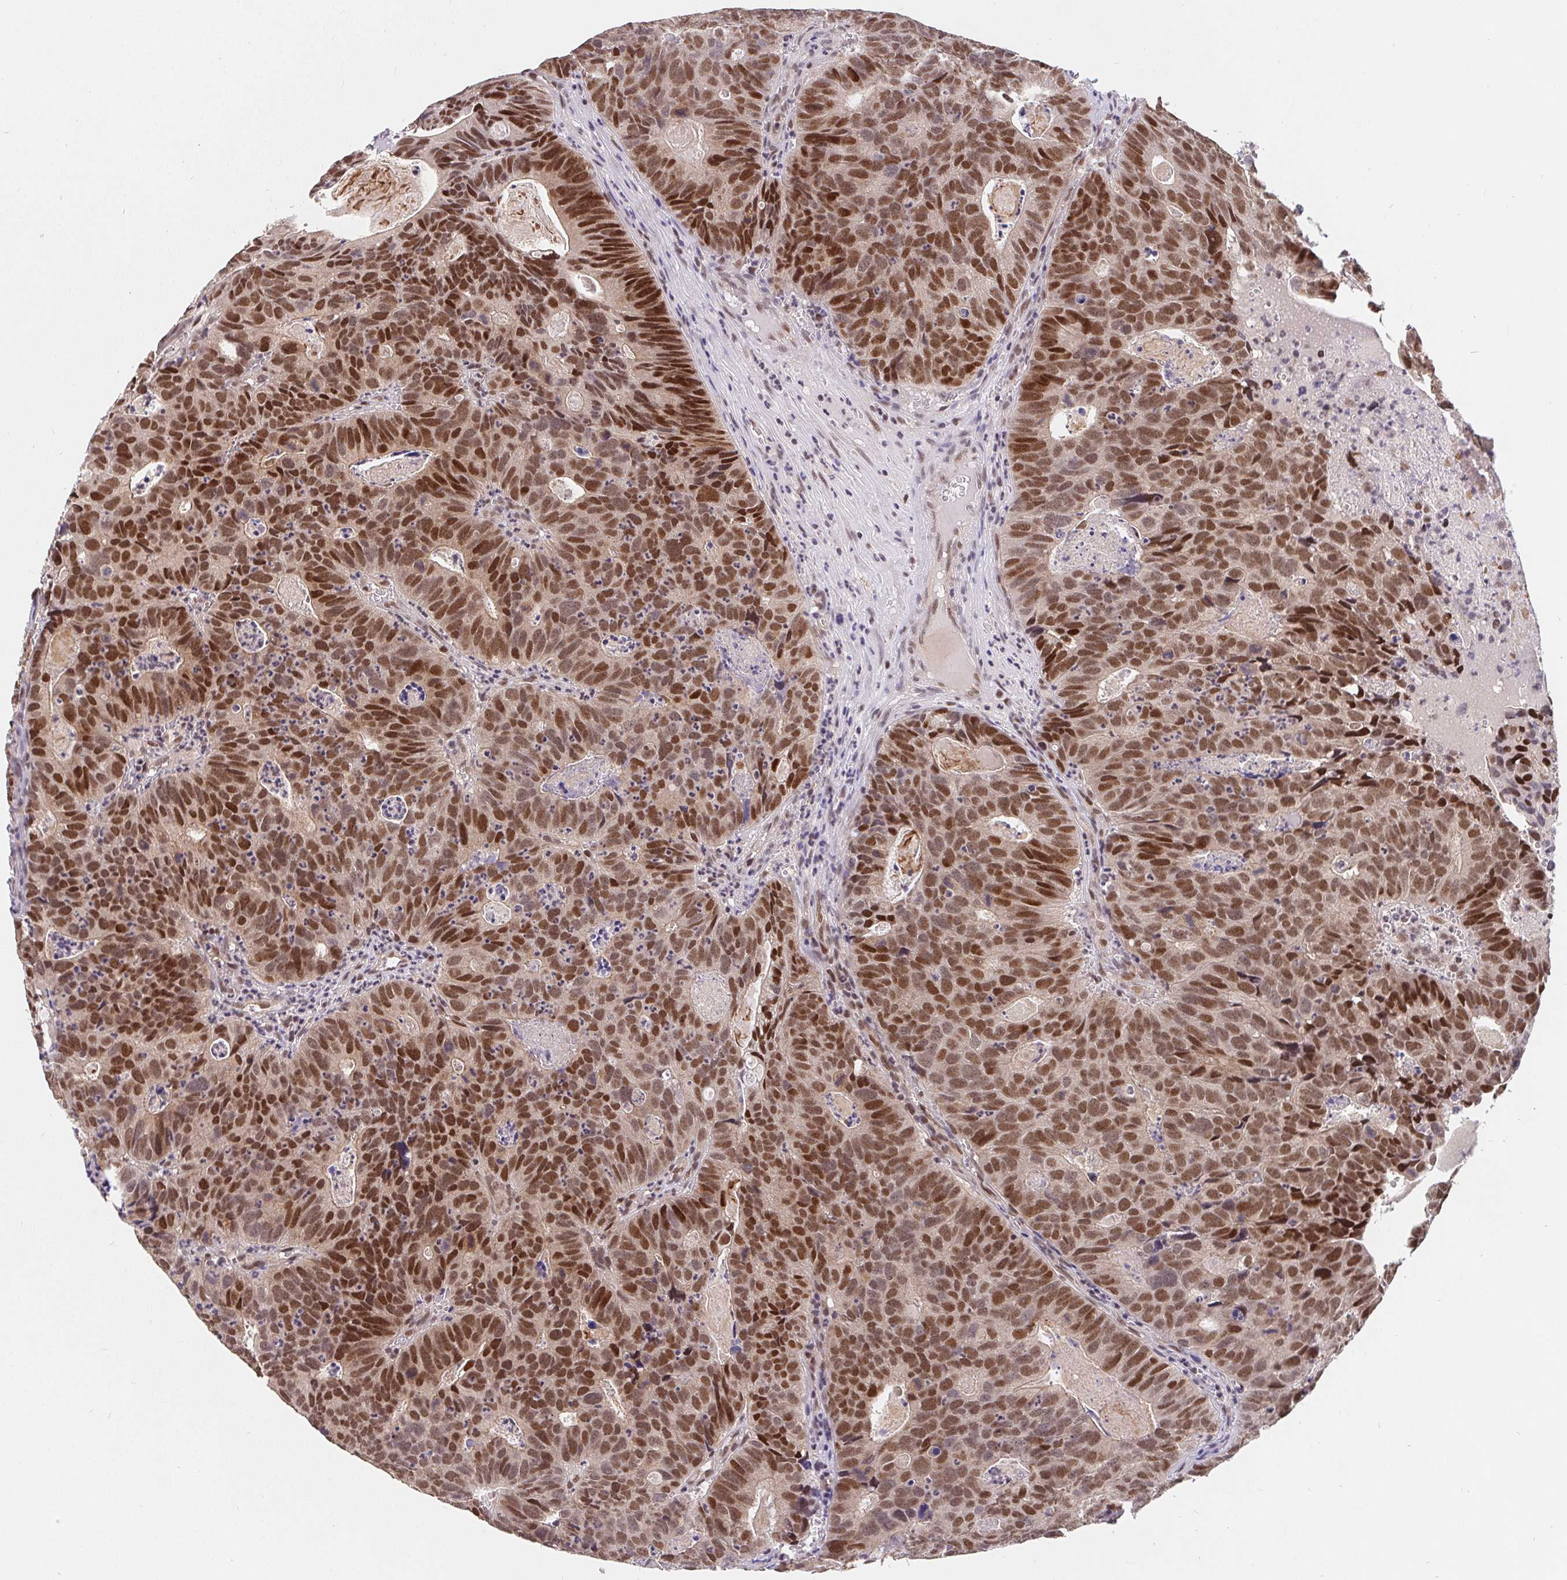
{"staining": {"intensity": "strong", "quantity": ">75%", "location": "nuclear"}, "tissue": "head and neck cancer", "cell_type": "Tumor cells", "image_type": "cancer", "snomed": [{"axis": "morphology", "description": "Adenocarcinoma, NOS"}, {"axis": "topography", "description": "Head-Neck"}], "caption": "Immunohistochemistry of human head and neck cancer (adenocarcinoma) exhibits high levels of strong nuclear staining in about >75% of tumor cells.", "gene": "POU2F1", "patient": {"sex": "male", "age": 62}}